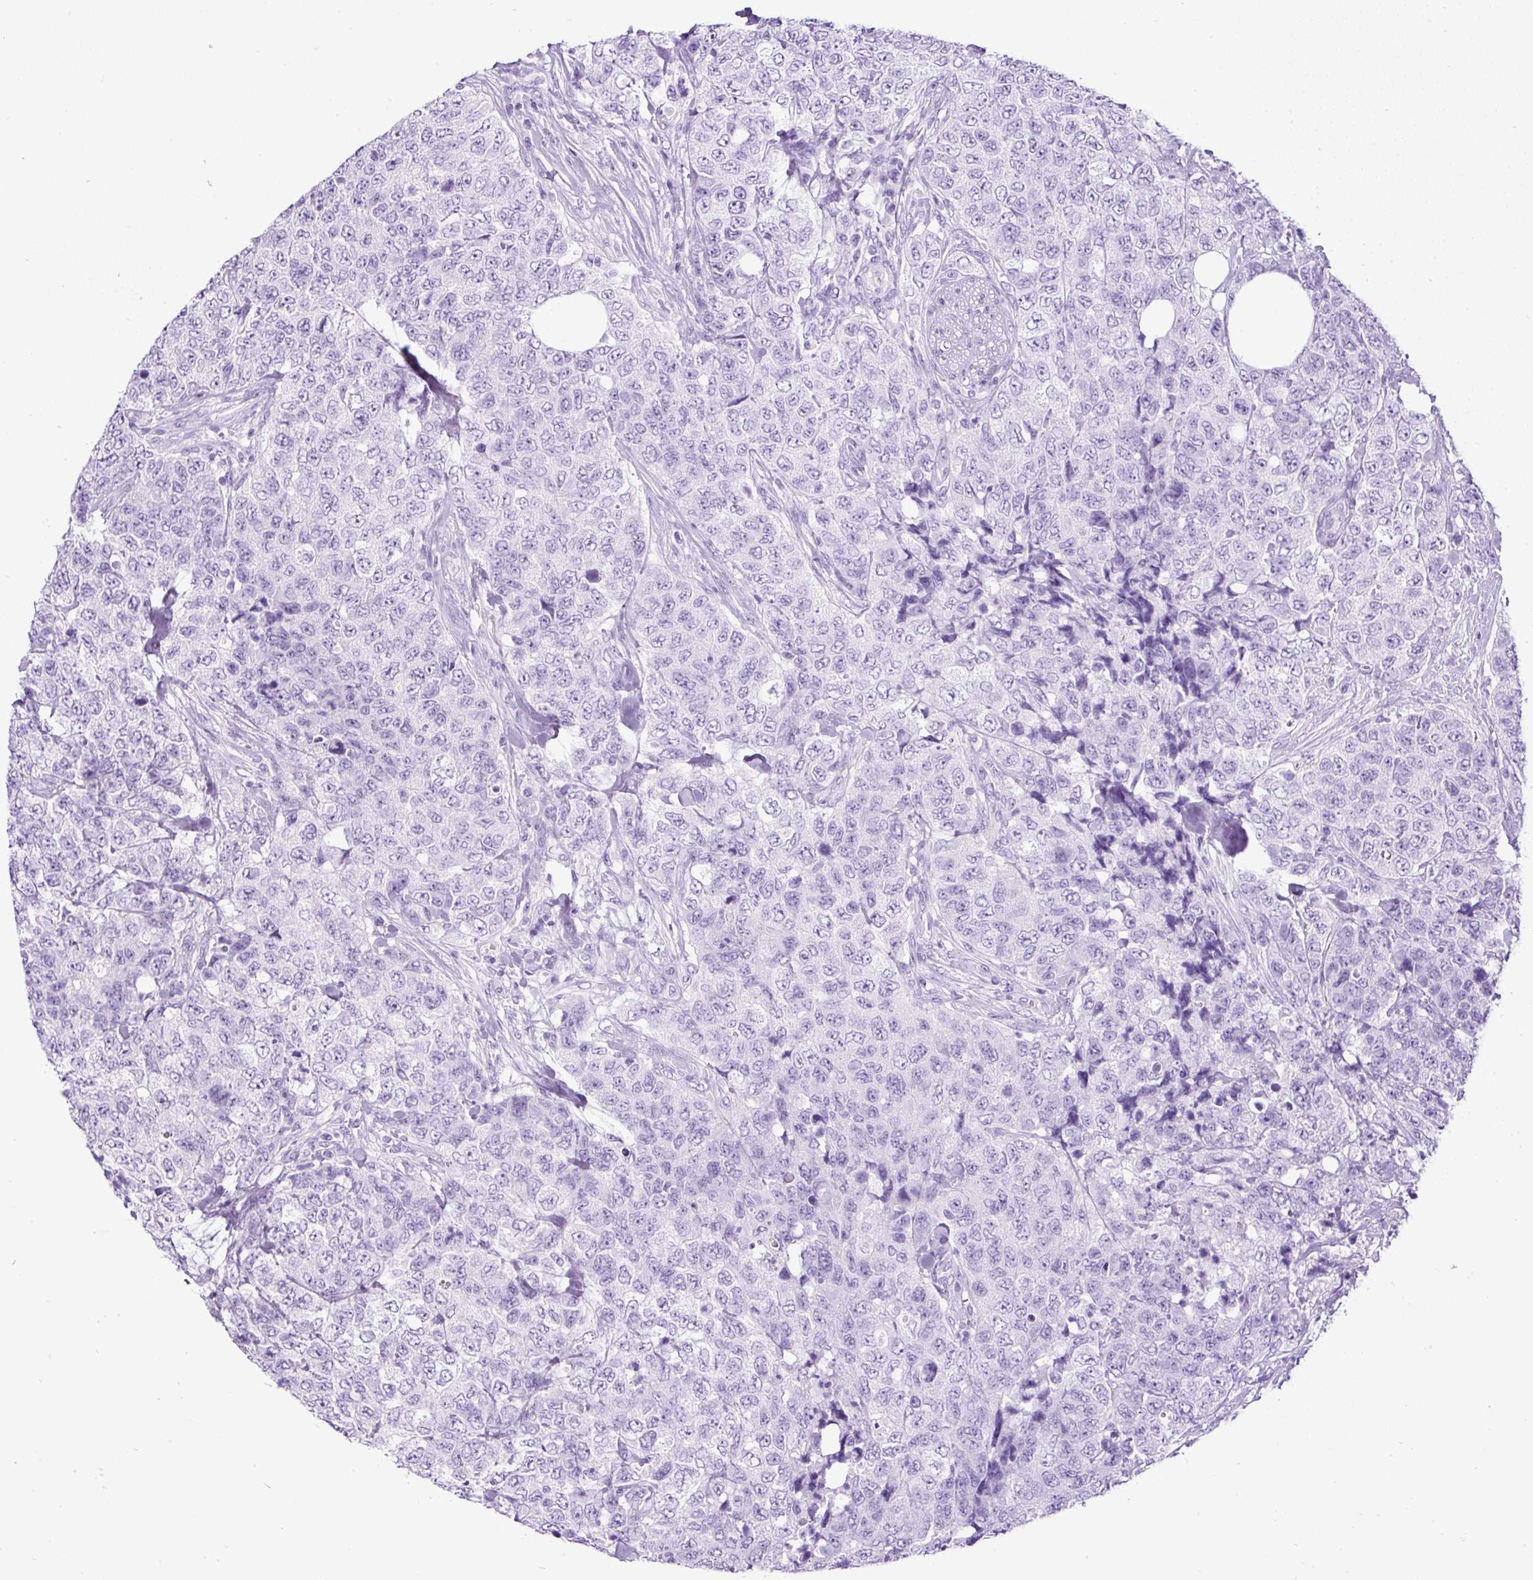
{"staining": {"intensity": "negative", "quantity": "none", "location": "none"}, "tissue": "urothelial cancer", "cell_type": "Tumor cells", "image_type": "cancer", "snomed": [{"axis": "morphology", "description": "Urothelial carcinoma, High grade"}, {"axis": "topography", "description": "Urinary bladder"}], "caption": "This is an immunohistochemistry photomicrograph of human urothelial carcinoma (high-grade). There is no expression in tumor cells.", "gene": "CEL", "patient": {"sex": "female", "age": 78}}